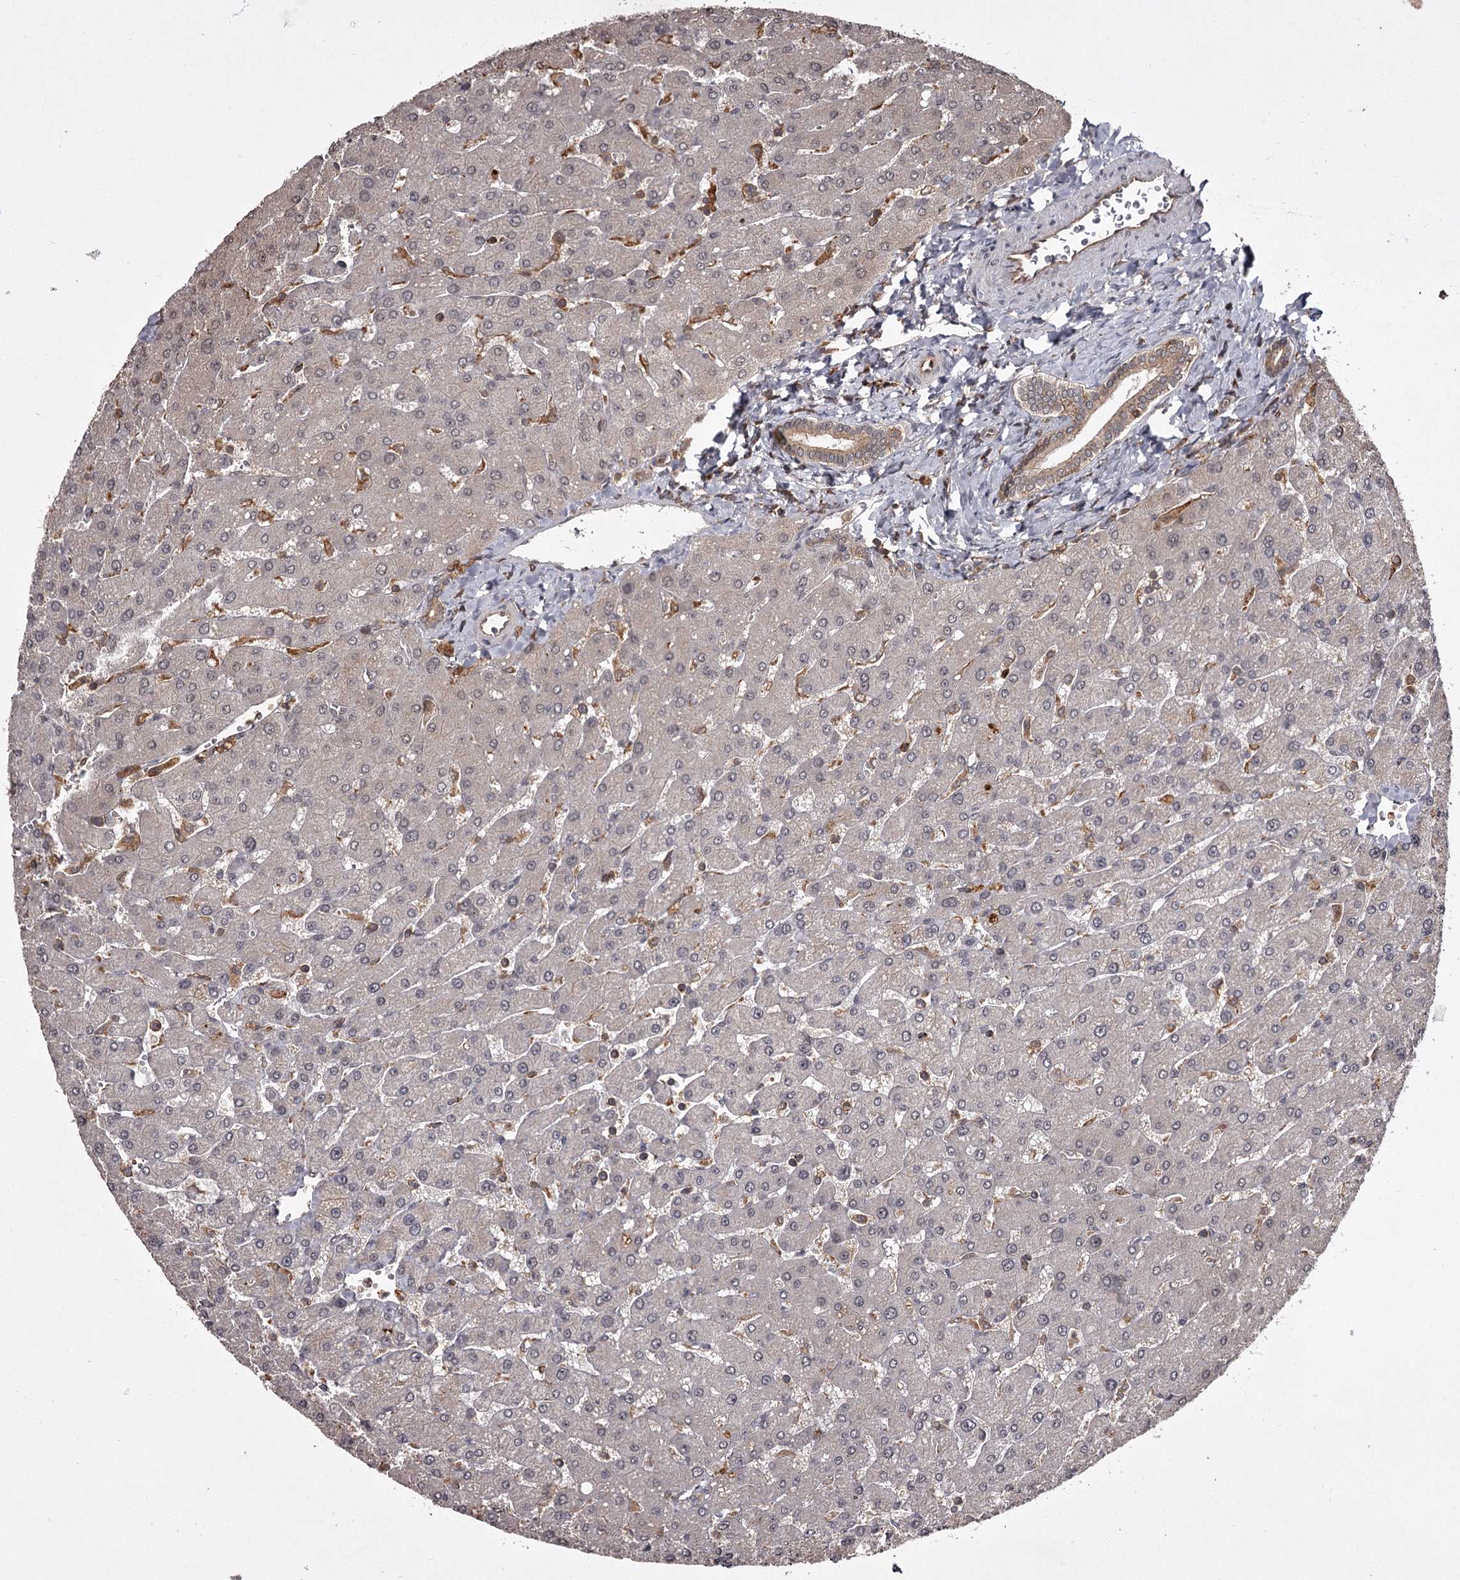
{"staining": {"intensity": "weak", "quantity": "25%-75%", "location": "cytoplasmic/membranous"}, "tissue": "liver", "cell_type": "Cholangiocytes", "image_type": "normal", "snomed": [{"axis": "morphology", "description": "Normal tissue, NOS"}, {"axis": "topography", "description": "Liver"}], "caption": "The histopathology image reveals a brown stain indicating the presence of a protein in the cytoplasmic/membranous of cholangiocytes in liver.", "gene": "TBC1D23", "patient": {"sex": "male", "age": 55}}